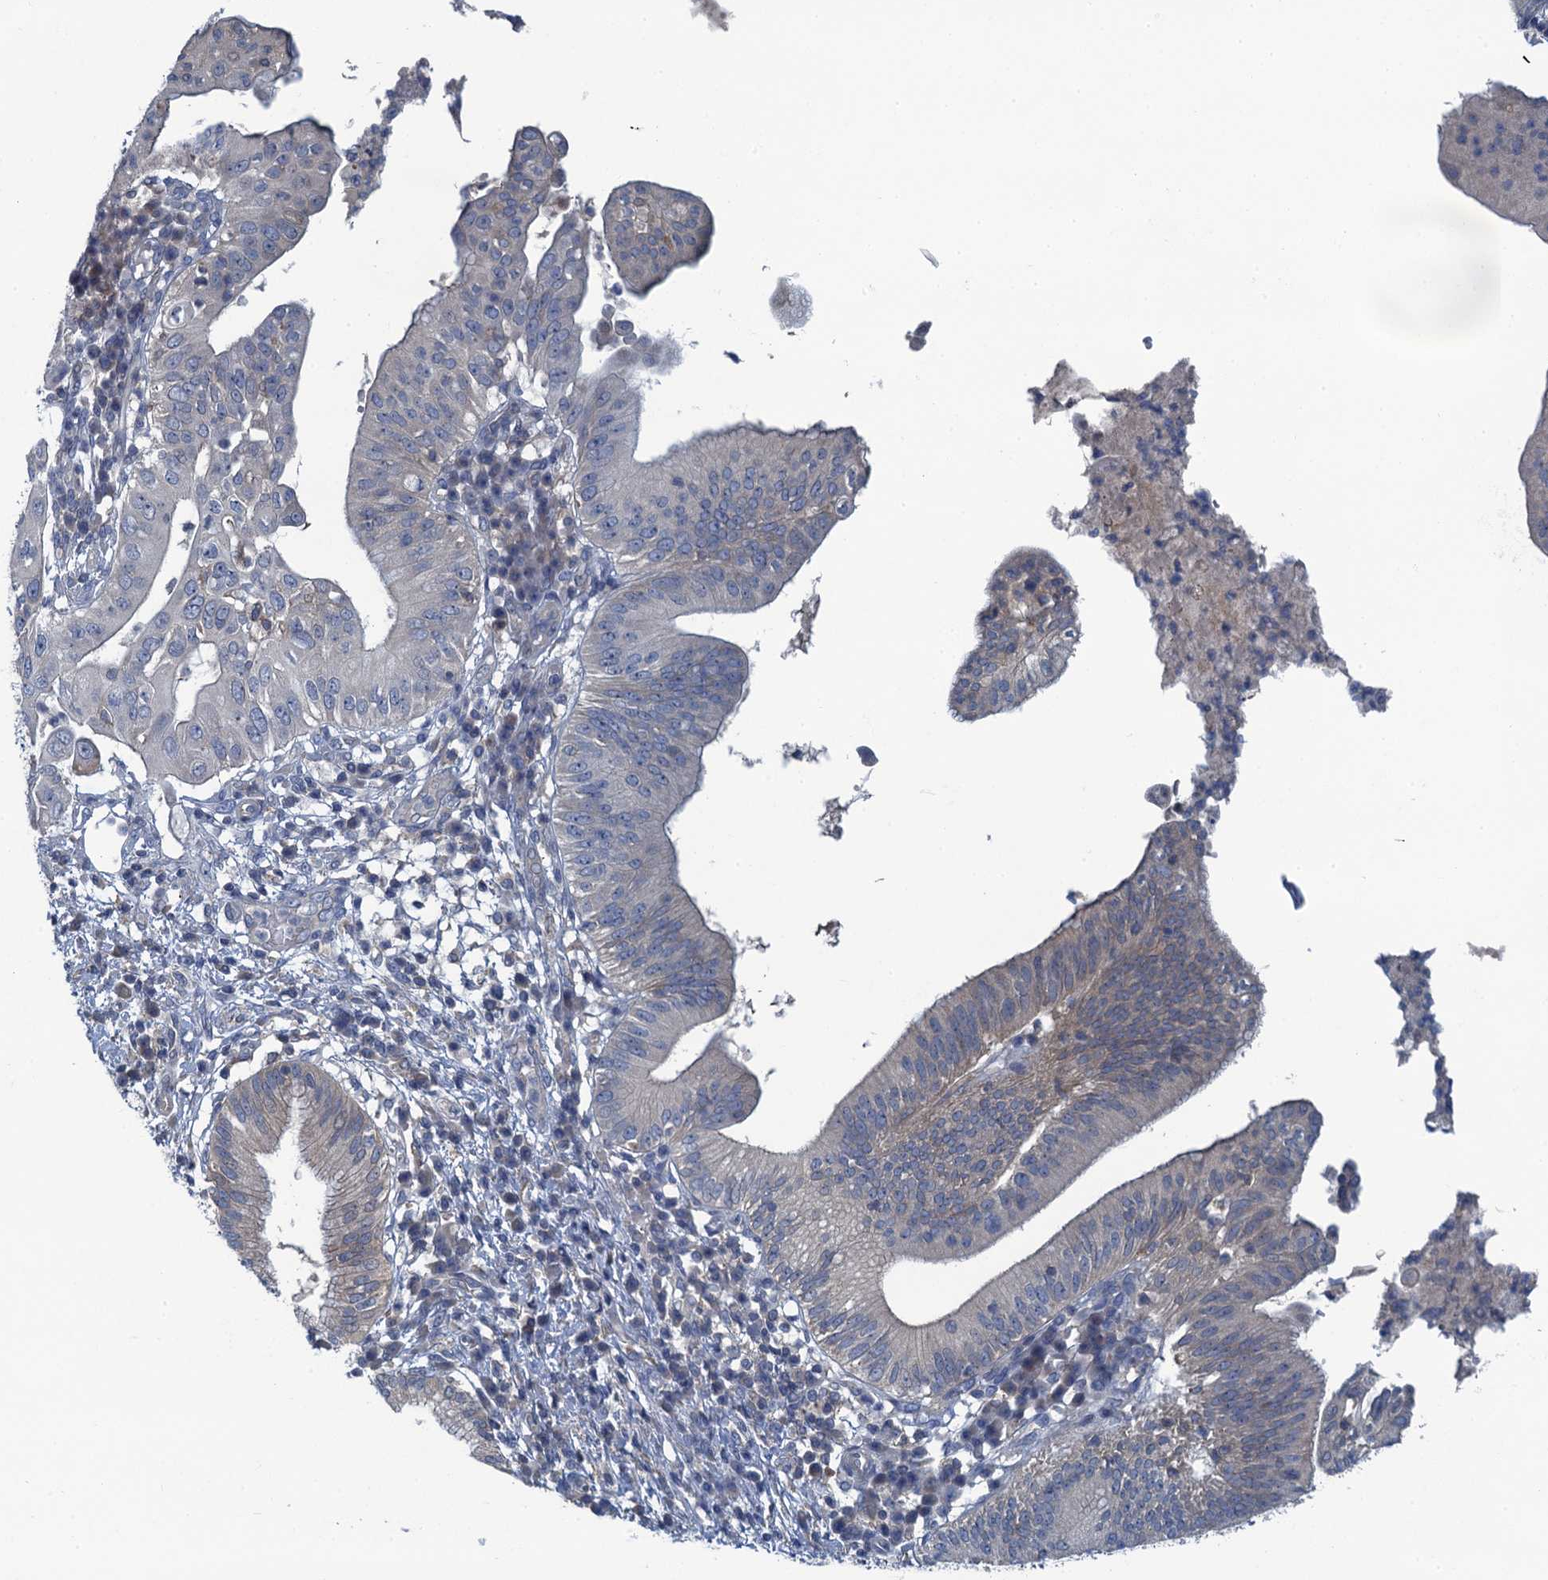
{"staining": {"intensity": "negative", "quantity": "none", "location": "none"}, "tissue": "pancreatic cancer", "cell_type": "Tumor cells", "image_type": "cancer", "snomed": [{"axis": "morphology", "description": "Adenocarcinoma, NOS"}, {"axis": "topography", "description": "Pancreas"}], "caption": "The photomicrograph exhibits no staining of tumor cells in pancreatic cancer (adenocarcinoma).", "gene": "NCKAP1L", "patient": {"sex": "male", "age": 68}}